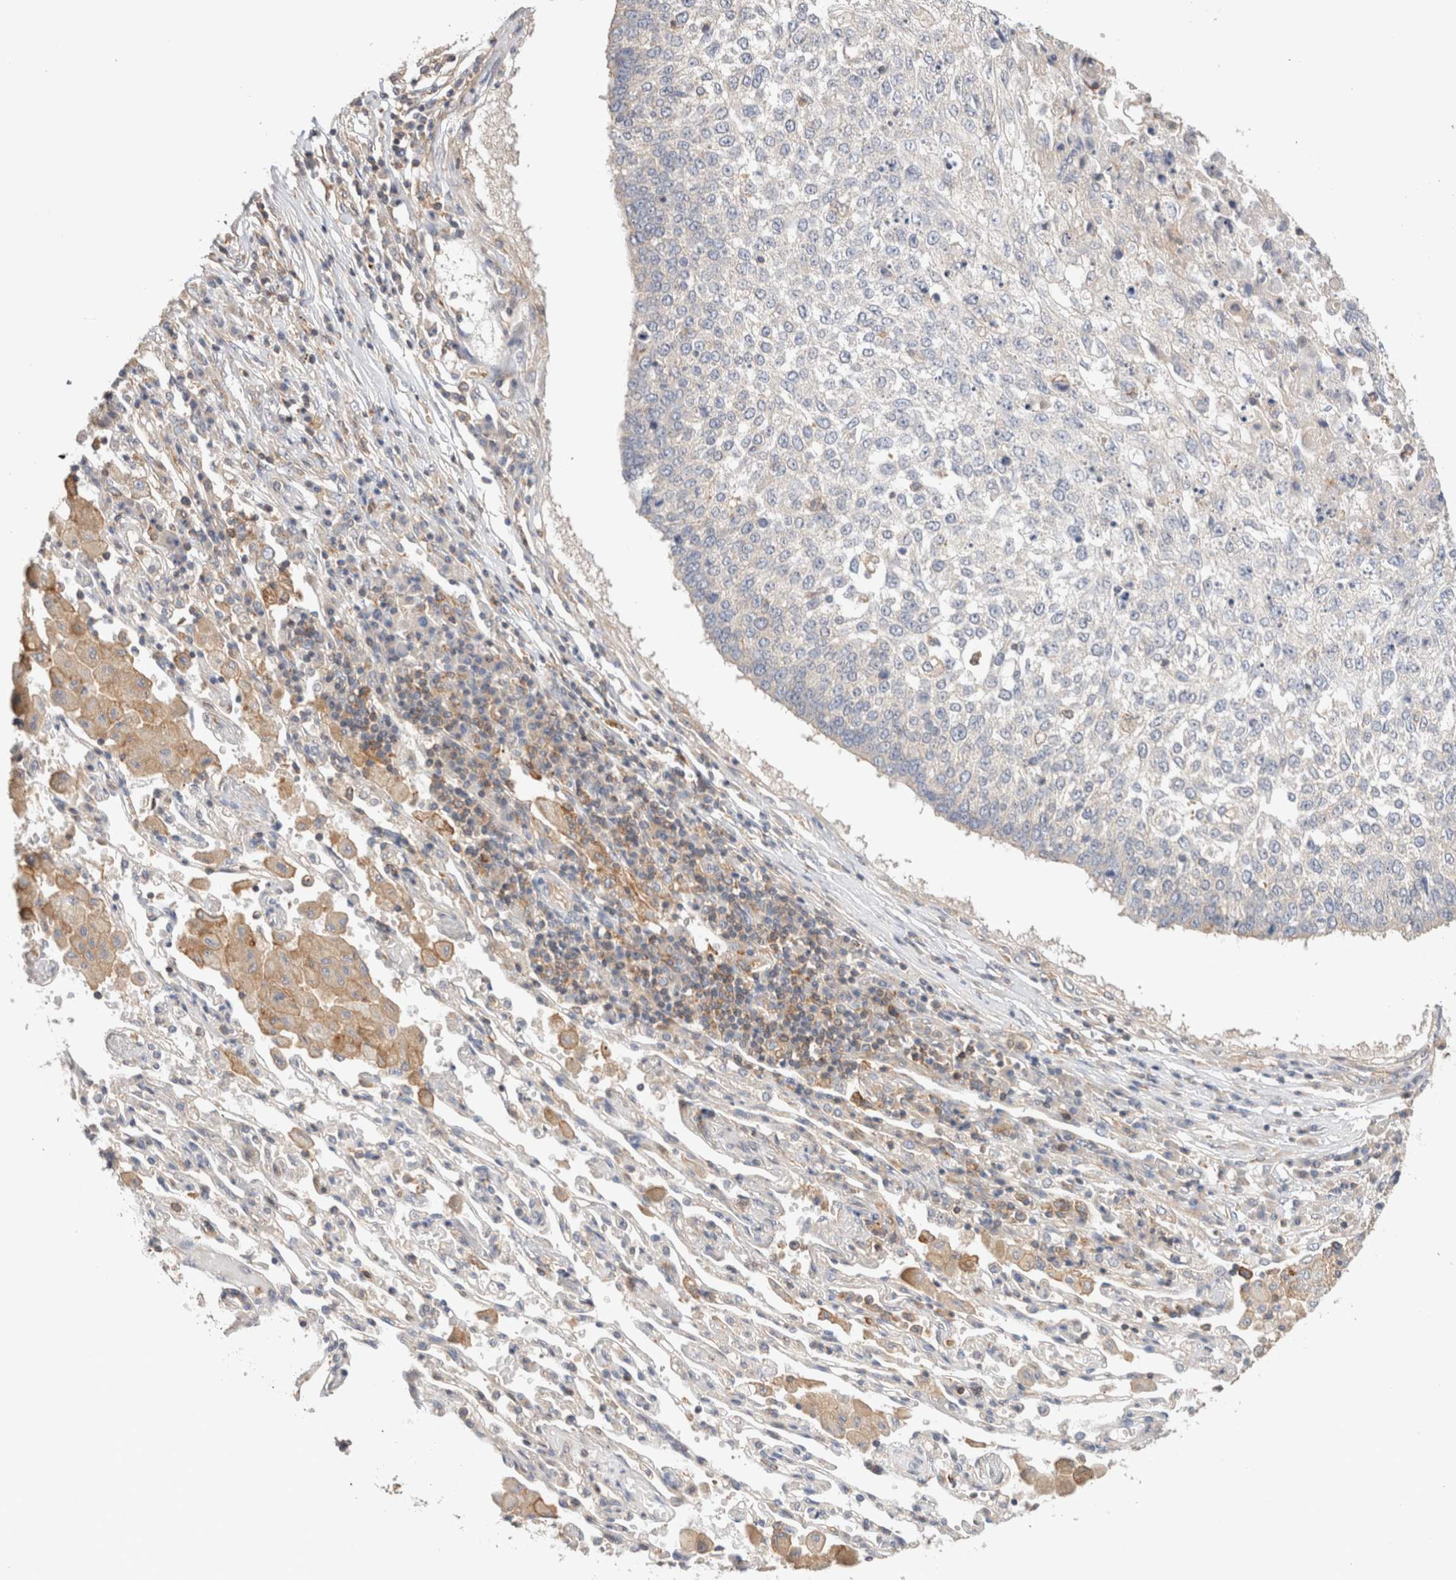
{"staining": {"intensity": "negative", "quantity": "none", "location": "none"}, "tissue": "lung cancer", "cell_type": "Tumor cells", "image_type": "cancer", "snomed": [{"axis": "morphology", "description": "Normal tissue, NOS"}, {"axis": "morphology", "description": "Squamous cell carcinoma, NOS"}, {"axis": "topography", "description": "Cartilage tissue"}, {"axis": "topography", "description": "Bronchus"}, {"axis": "topography", "description": "Lung"}, {"axis": "topography", "description": "Peripheral nerve tissue"}], "caption": "Lung cancer (squamous cell carcinoma) was stained to show a protein in brown. There is no significant positivity in tumor cells.", "gene": "CFAP418", "patient": {"sex": "female", "age": 49}}